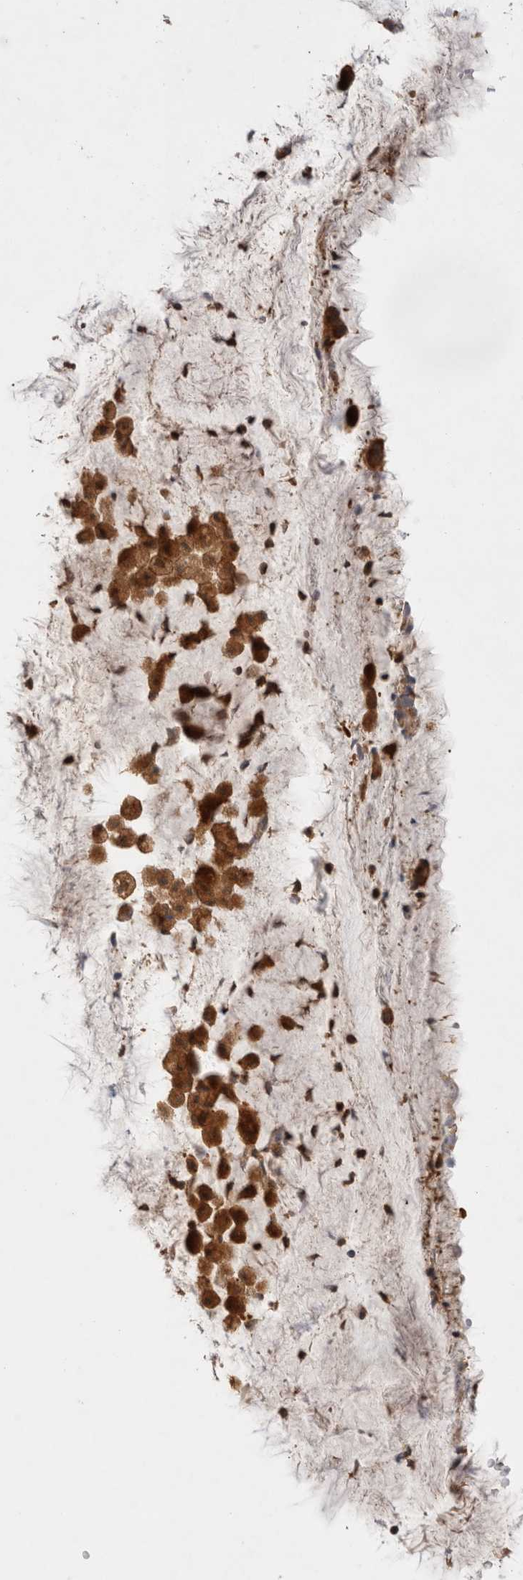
{"staining": {"intensity": "strong", "quantity": ">75%", "location": "cytoplasmic/membranous"}, "tissue": "bronchus", "cell_type": "Respiratory epithelial cells", "image_type": "normal", "snomed": [{"axis": "morphology", "description": "Normal tissue, NOS"}, {"axis": "topography", "description": "Cartilage tissue"}], "caption": "Respiratory epithelial cells display high levels of strong cytoplasmic/membranous positivity in about >75% of cells in benign human bronchus.", "gene": "VPS28", "patient": {"sex": "female", "age": 63}}